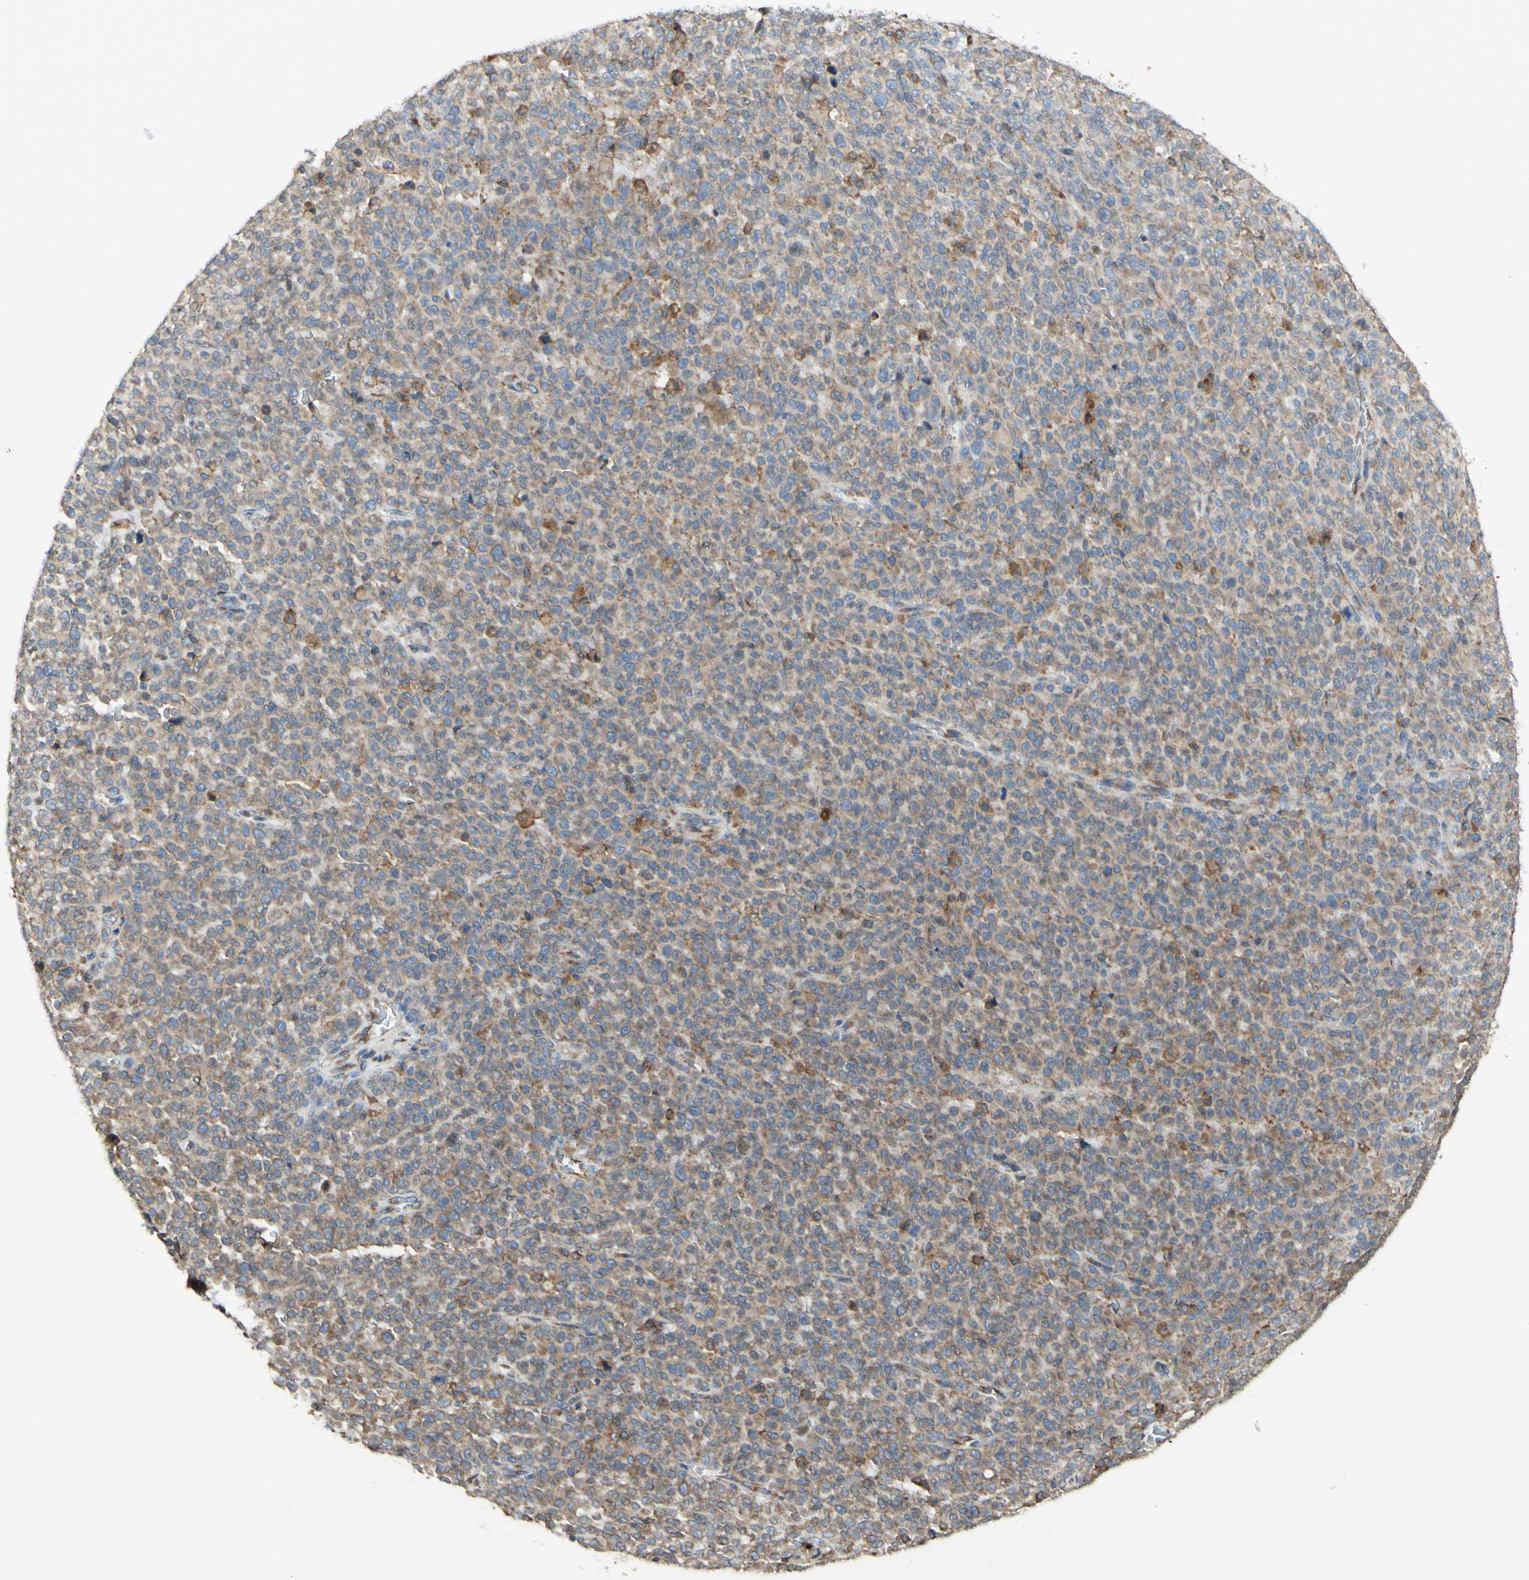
{"staining": {"intensity": "moderate", "quantity": ">75%", "location": "cytoplasmic/membranous"}, "tissue": "melanoma", "cell_type": "Tumor cells", "image_type": "cancer", "snomed": [{"axis": "morphology", "description": "Malignant melanoma, NOS"}, {"axis": "topography", "description": "Skin"}], "caption": "The image reveals immunohistochemical staining of malignant melanoma. There is moderate cytoplasmic/membranous positivity is identified in about >75% of tumor cells.", "gene": "DNAJB11", "patient": {"sex": "female", "age": 82}}